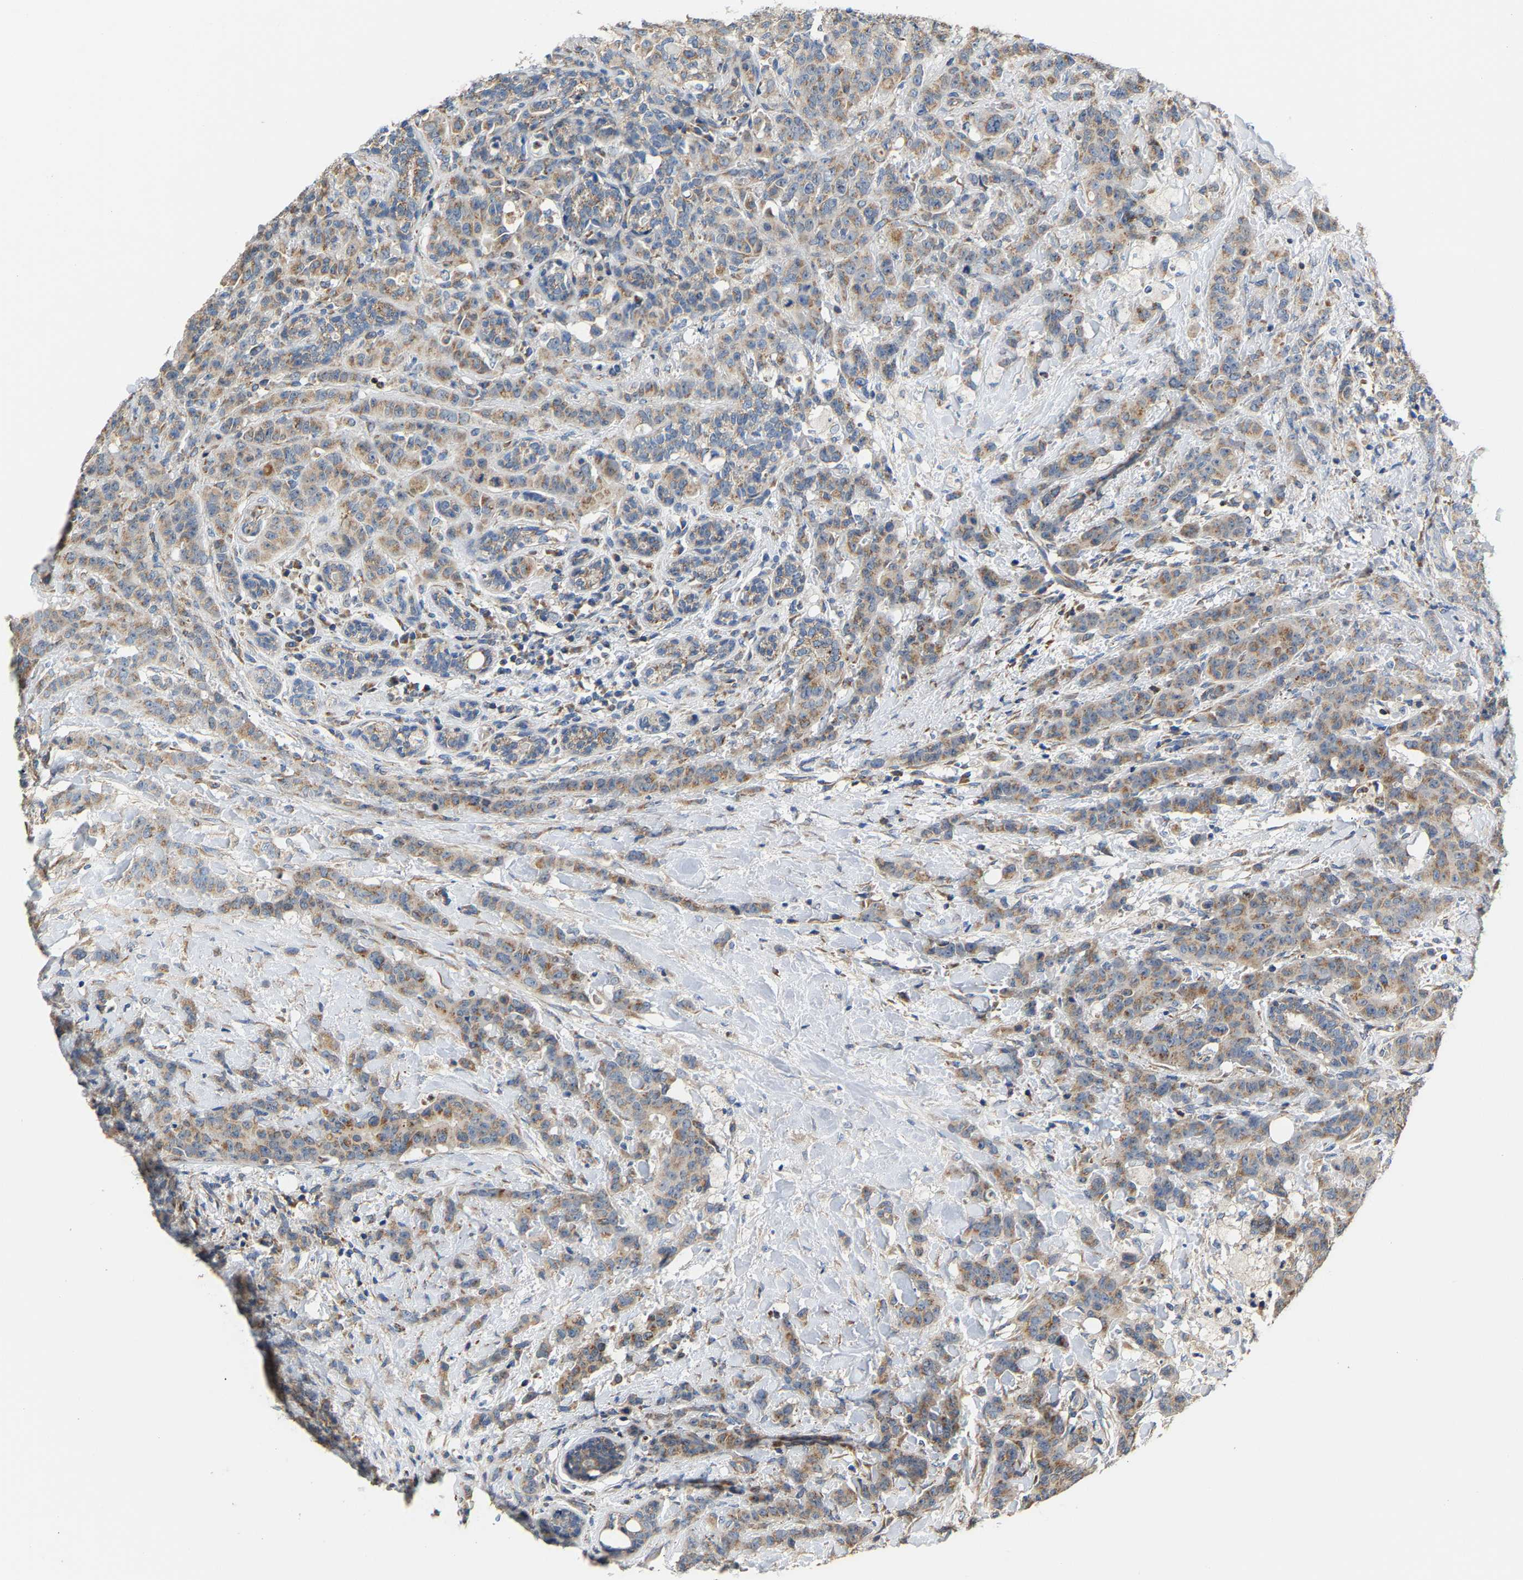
{"staining": {"intensity": "weak", "quantity": ">75%", "location": "cytoplasmic/membranous"}, "tissue": "breast cancer", "cell_type": "Tumor cells", "image_type": "cancer", "snomed": [{"axis": "morphology", "description": "Normal tissue, NOS"}, {"axis": "morphology", "description": "Duct carcinoma"}, {"axis": "topography", "description": "Breast"}], "caption": "IHC (DAB) staining of breast cancer (intraductal carcinoma) reveals weak cytoplasmic/membranous protein staining in approximately >75% of tumor cells.", "gene": "TMEM168", "patient": {"sex": "female", "age": 40}}